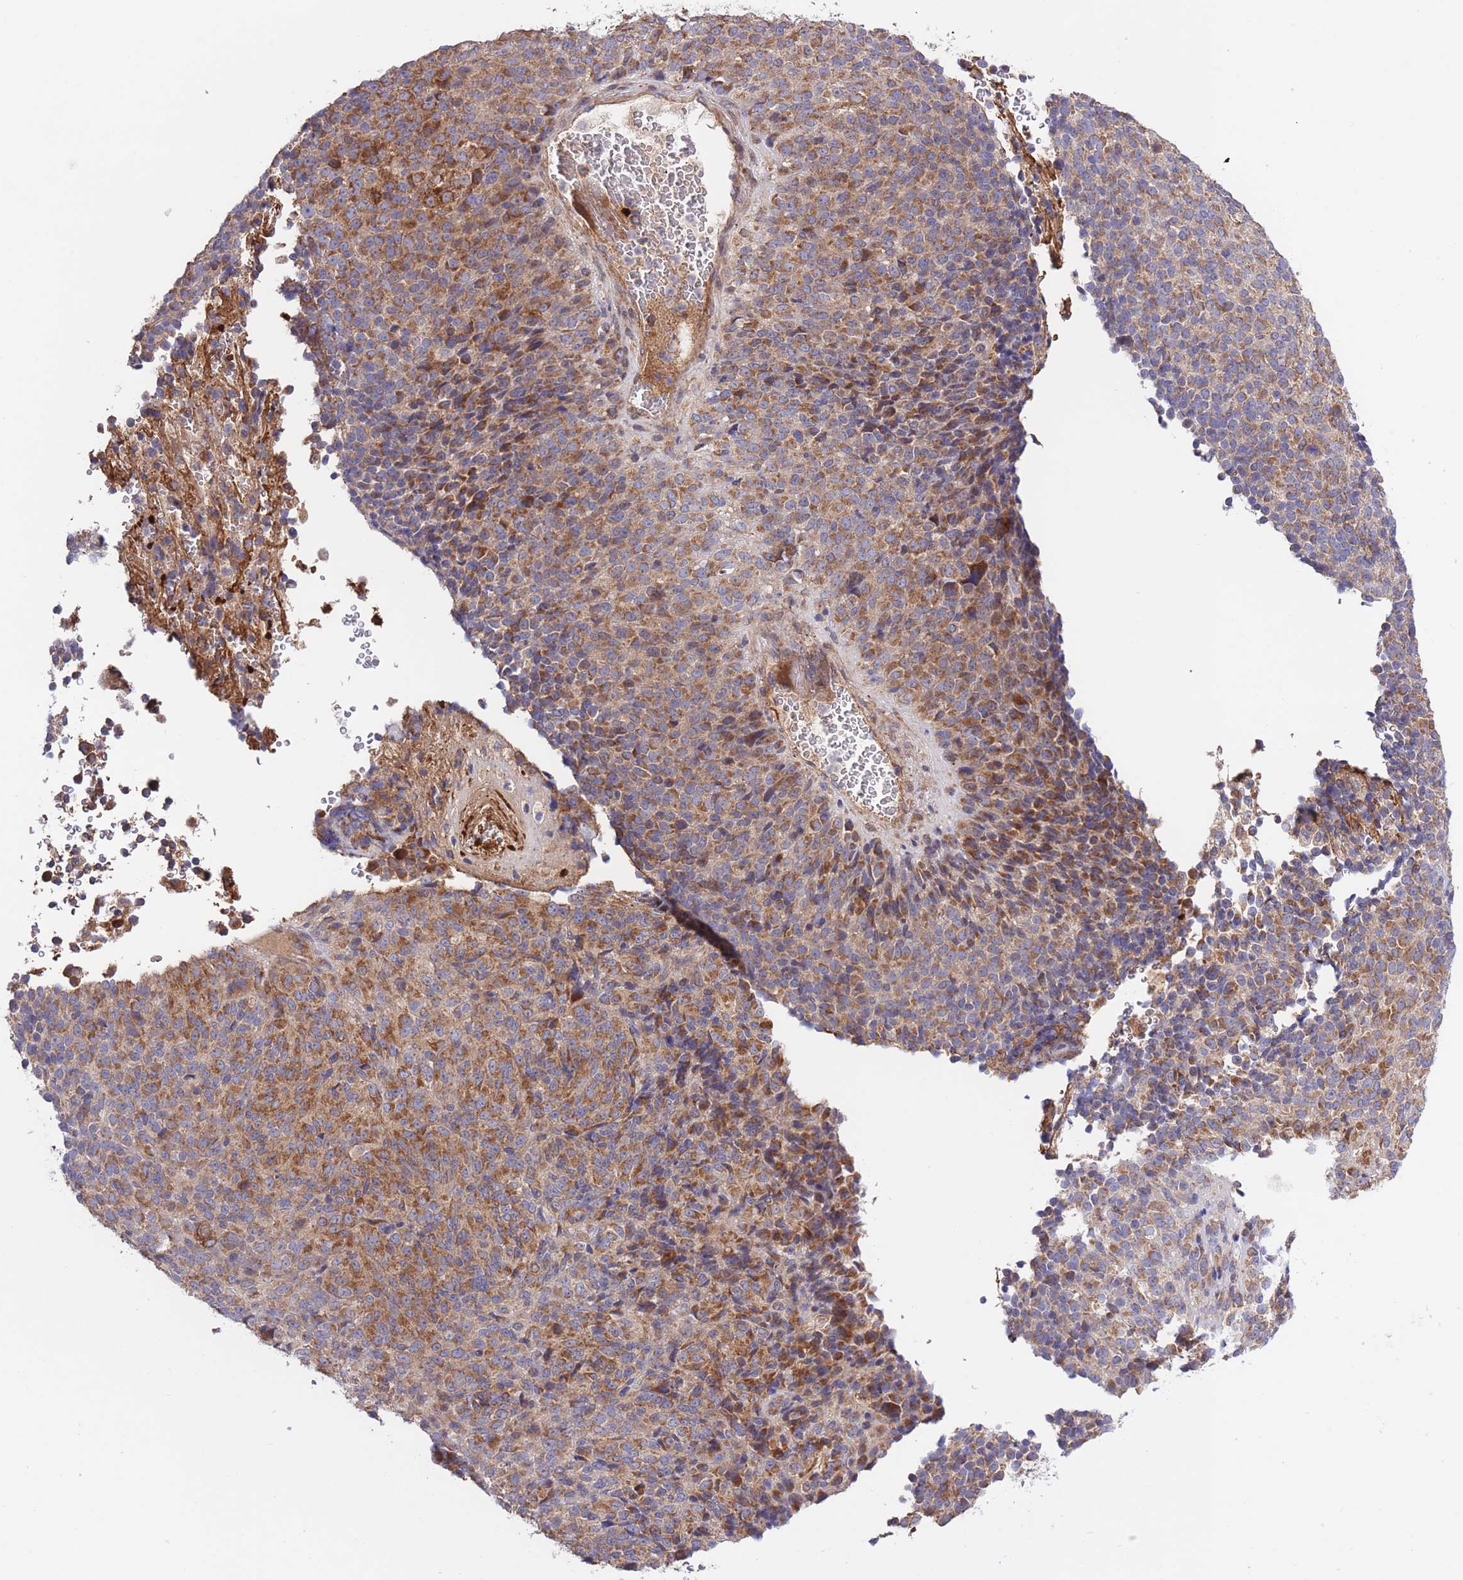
{"staining": {"intensity": "moderate", "quantity": ">75%", "location": "cytoplasmic/membranous"}, "tissue": "melanoma", "cell_type": "Tumor cells", "image_type": "cancer", "snomed": [{"axis": "morphology", "description": "Malignant melanoma, Metastatic site"}, {"axis": "topography", "description": "Brain"}], "caption": "IHC of melanoma displays medium levels of moderate cytoplasmic/membranous expression in about >75% of tumor cells. Using DAB (brown) and hematoxylin (blue) stains, captured at high magnification using brightfield microscopy.", "gene": "ATP13A2", "patient": {"sex": "female", "age": 56}}